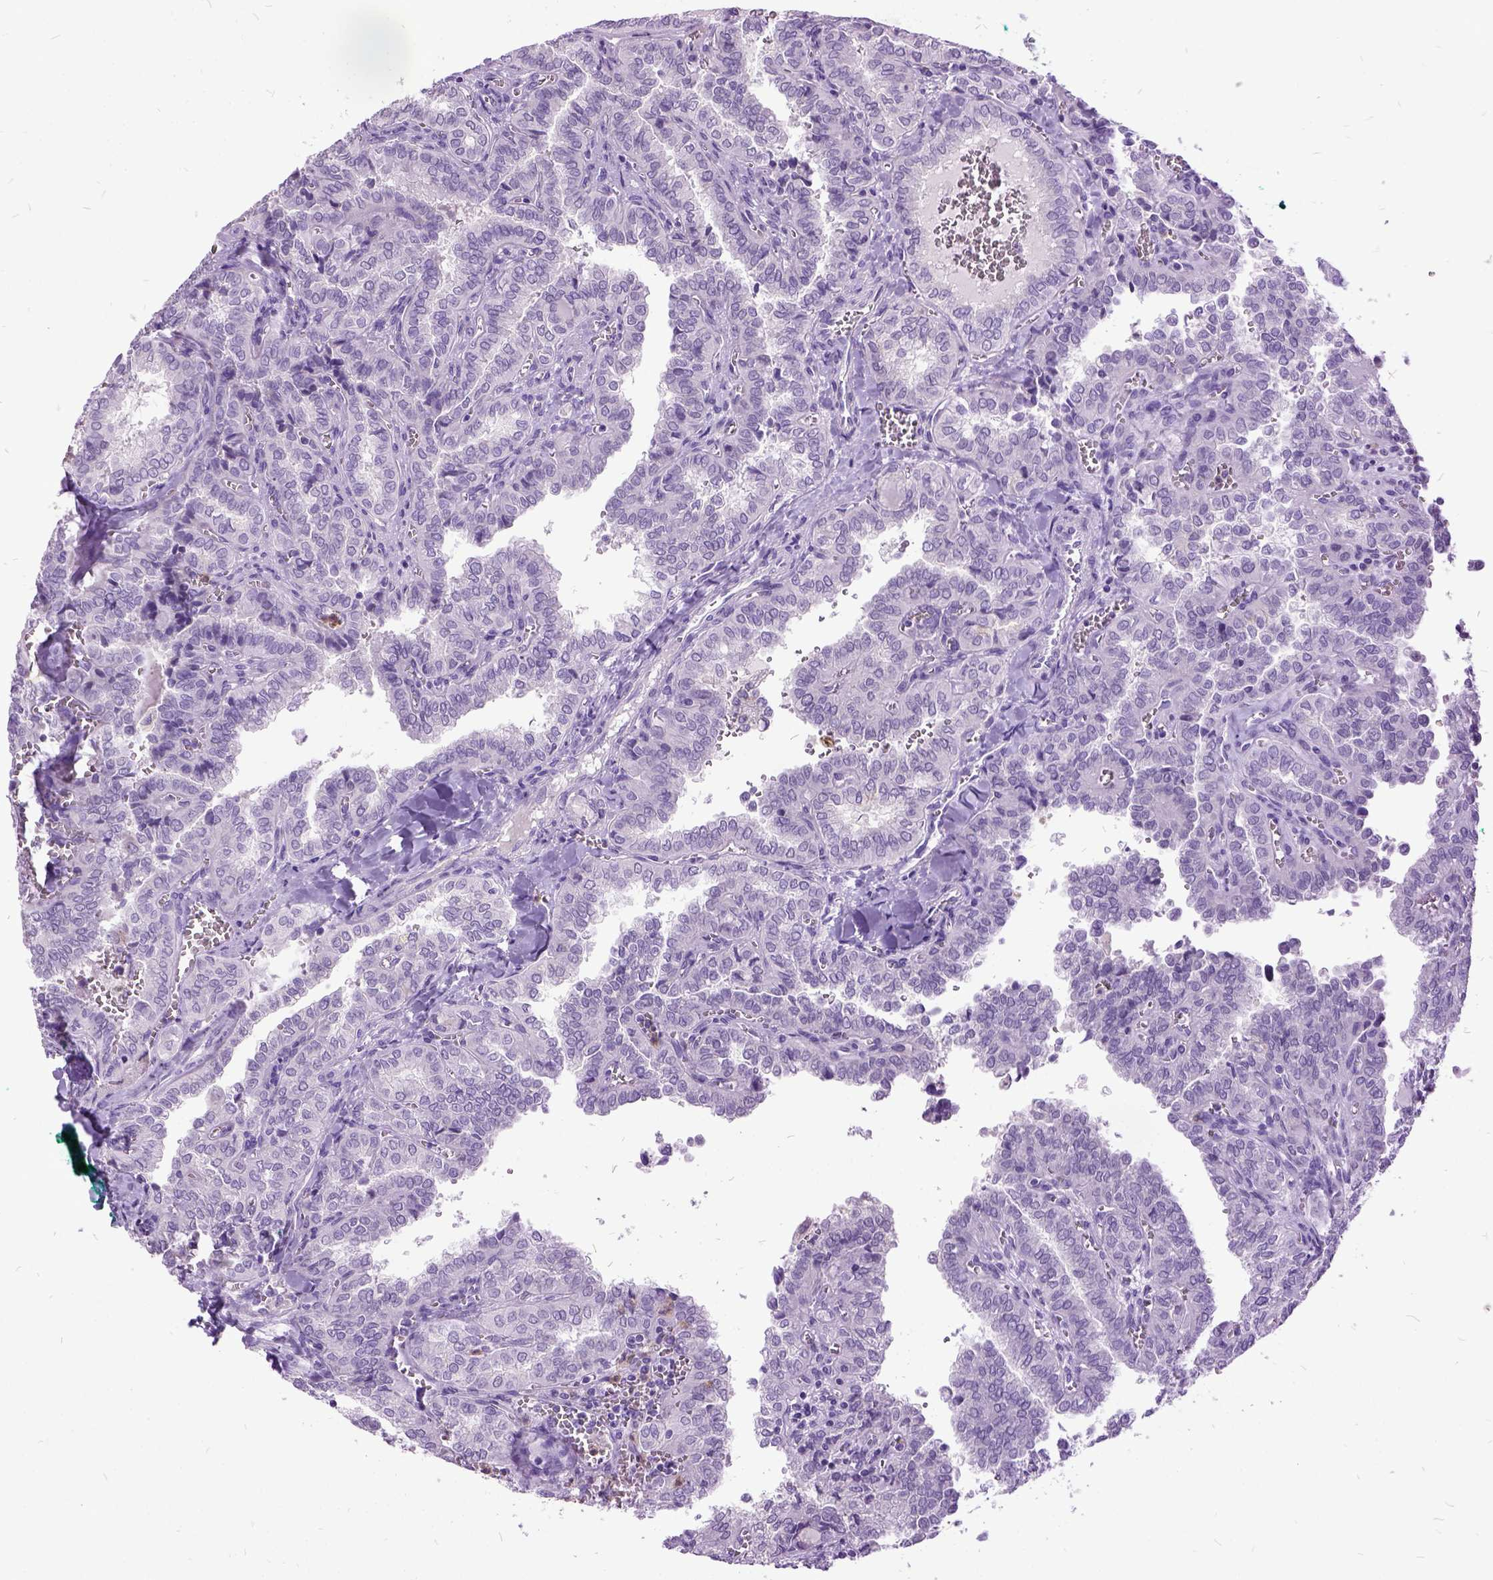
{"staining": {"intensity": "negative", "quantity": "none", "location": "none"}, "tissue": "thyroid cancer", "cell_type": "Tumor cells", "image_type": "cancer", "snomed": [{"axis": "morphology", "description": "Papillary adenocarcinoma, NOS"}, {"axis": "topography", "description": "Thyroid gland"}], "caption": "Image shows no protein staining in tumor cells of thyroid cancer tissue.", "gene": "MME", "patient": {"sex": "female", "age": 41}}